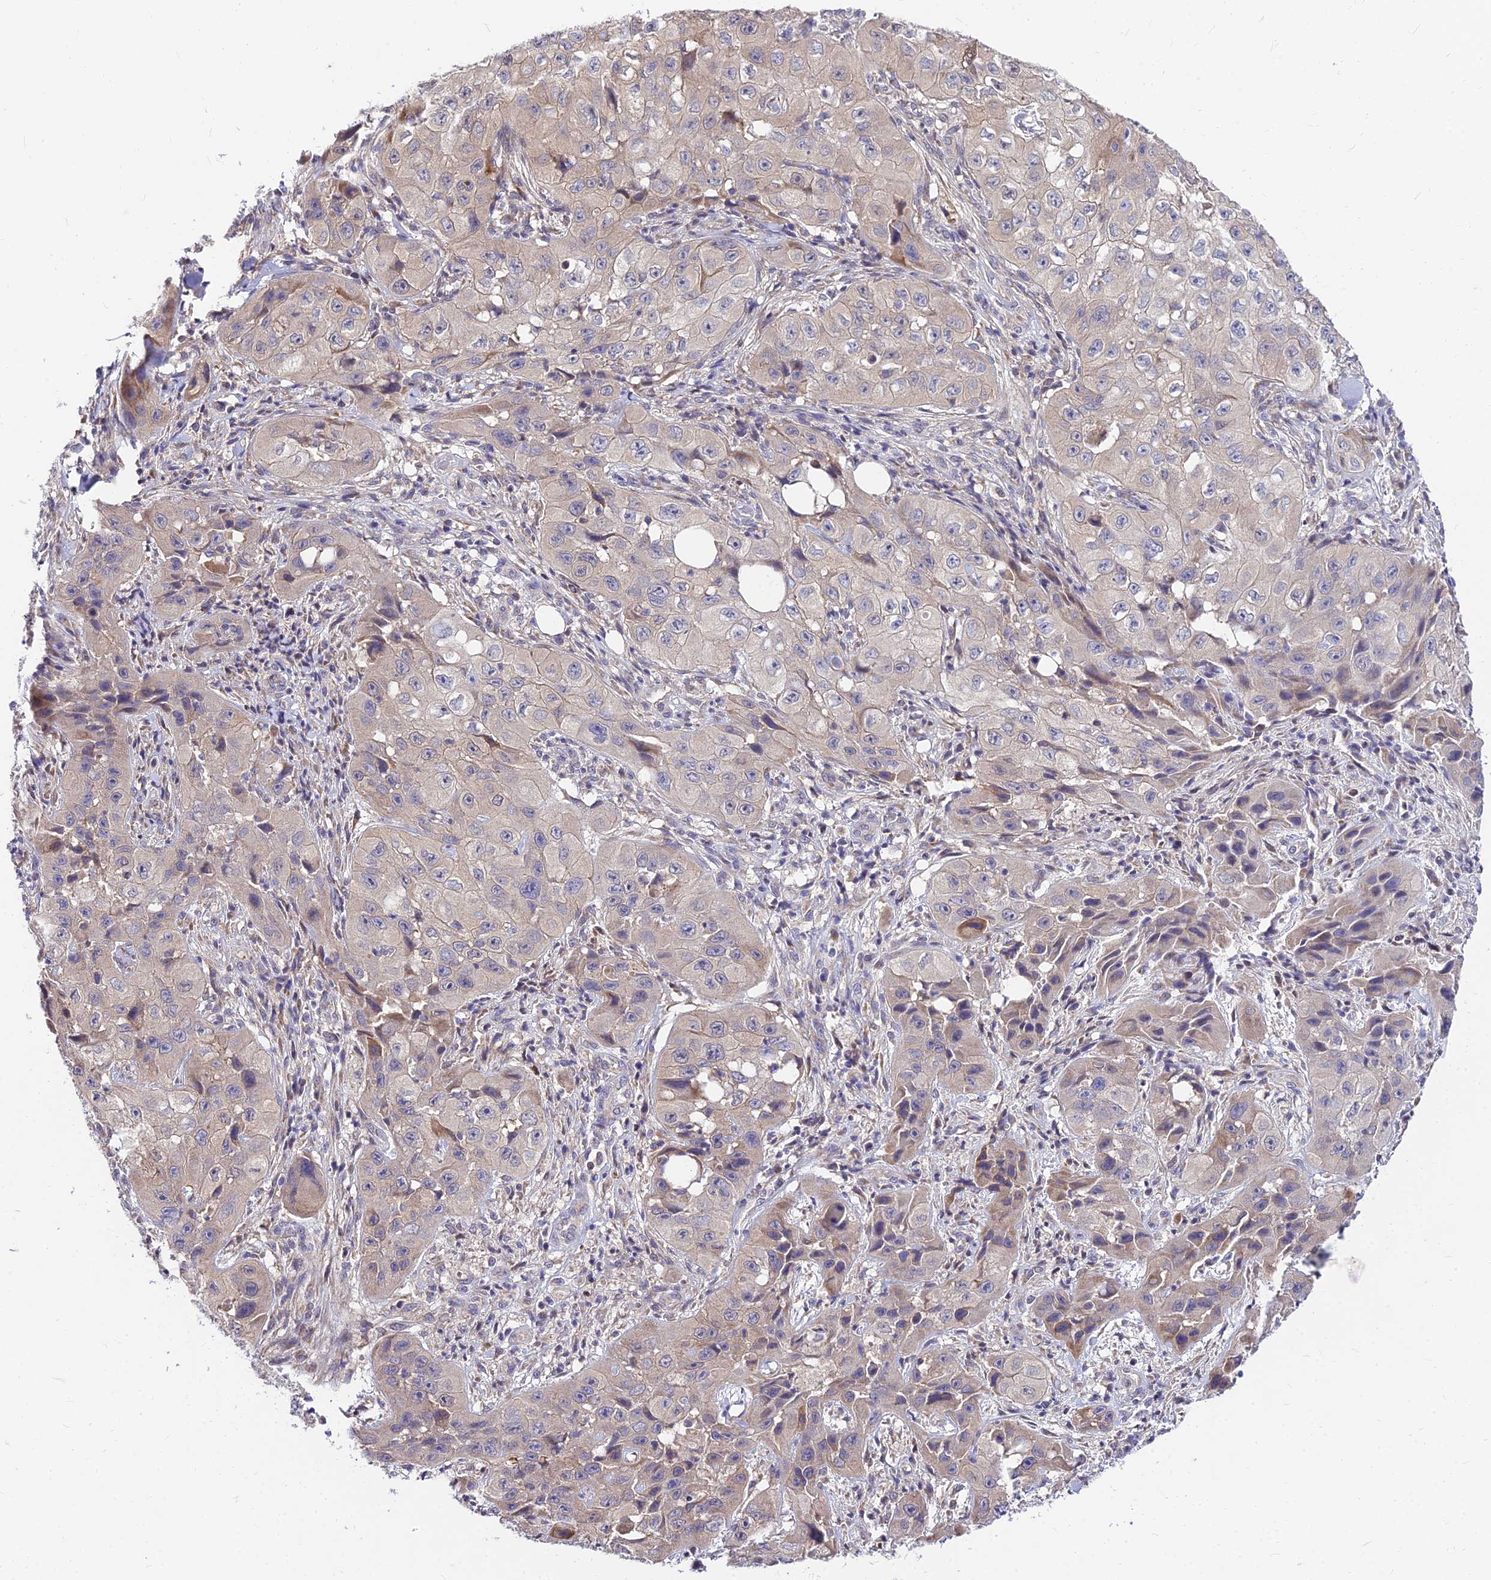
{"staining": {"intensity": "negative", "quantity": "none", "location": "none"}, "tissue": "skin cancer", "cell_type": "Tumor cells", "image_type": "cancer", "snomed": [{"axis": "morphology", "description": "Squamous cell carcinoma, NOS"}, {"axis": "topography", "description": "Skin"}, {"axis": "topography", "description": "Subcutis"}], "caption": "High magnification brightfield microscopy of skin cancer (squamous cell carcinoma) stained with DAB (brown) and counterstained with hematoxylin (blue): tumor cells show no significant positivity. (Stains: DAB (3,3'-diaminobenzidine) immunohistochemistry (IHC) with hematoxylin counter stain, Microscopy: brightfield microscopy at high magnification).", "gene": "C6orf132", "patient": {"sex": "male", "age": 73}}